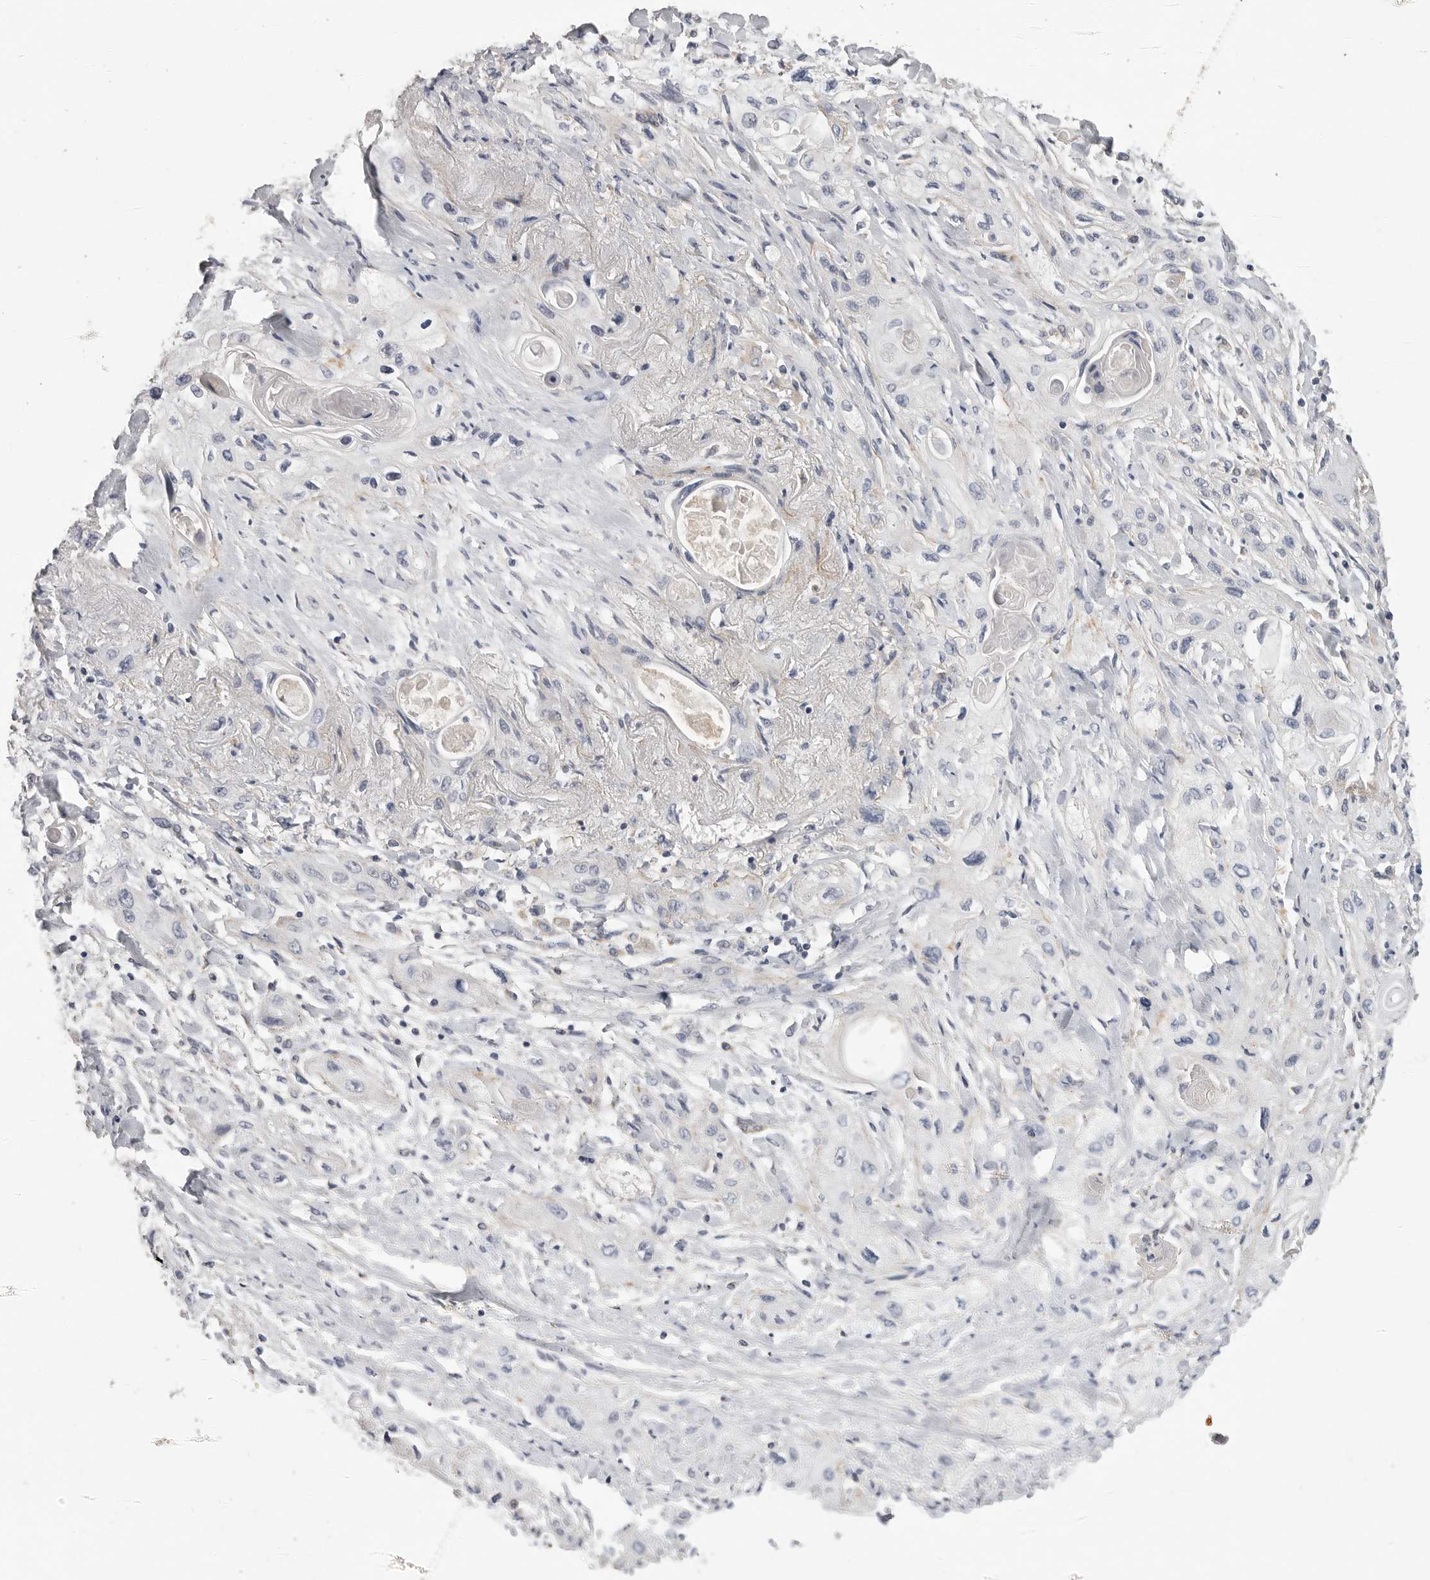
{"staining": {"intensity": "negative", "quantity": "none", "location": "none"}, "tissue": "lung cancer", "cell_type": "Tumor cells", "image_type": "cancer", "snomed": [{"axis": "morphology", "description": "Squamous cell carcinoma, NOS"}, {"axis": "topography", "description": "Lung"}], "caption": "DAB immunohistochemical staining of lung squamous cell carcinoma reveals no significant positivity in tumor cells. Brightfield microscopy of immunohistochemistry stained with DAB (3,3'-diaminobenzidine) (brown) and hematoxylin (blue), captured at high magnification.", "gene": "SDC3", "patient": {"sex": "female", "age": 47}}